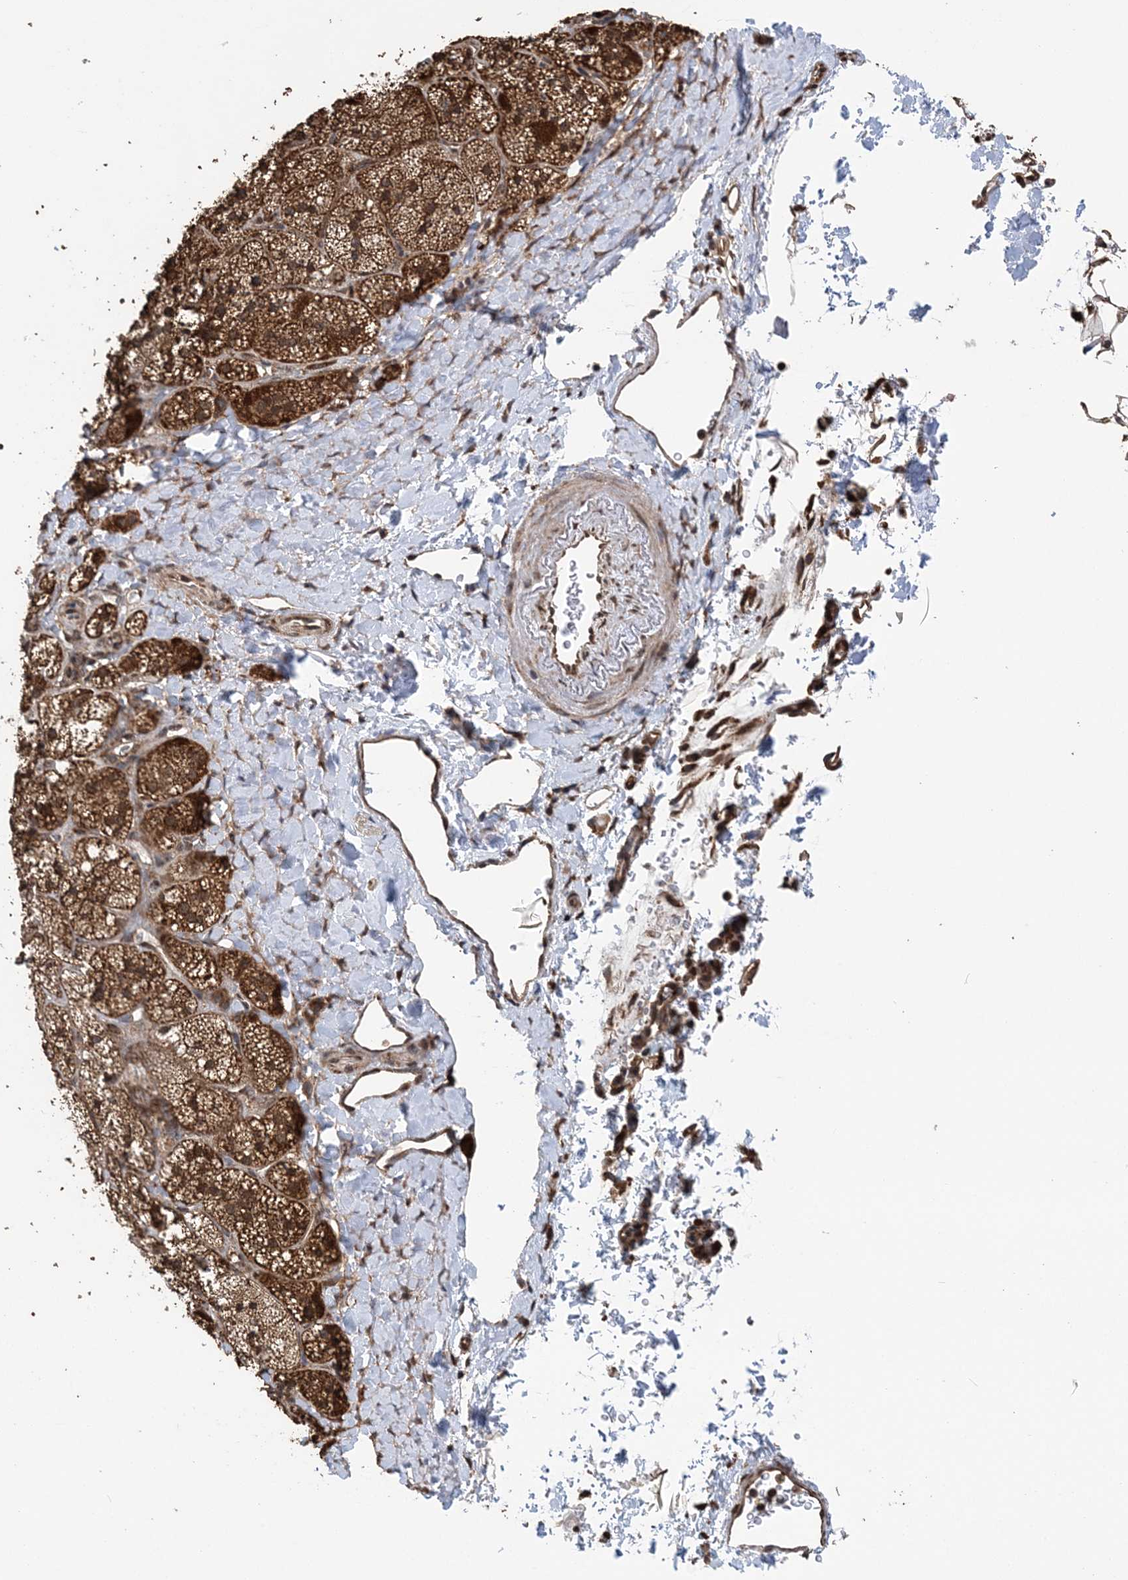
{"staining": {"intensity": "strong", "quantity": ">75%", "location": "cytoplasmic/membranous"}, "tissue": "adrenal gland", "cell_type": "Glandular cells", "image_type": "normal", "snomed": [{"axis": "morphology", "description": "Normal tissue, NOS"}, {"axis": "topography", "description": "Adrenal gland"}], "caption": "Immunohistochemistry (IHC) (DAB (3,3'-diaminobenzidine)) staining of normal adrenal gland shows strong cytoplasmic/membranous protein staining in about >75% of glandular cells.", "gene": "PCBP1", "patient": {"sex": "male", "age": 61}}